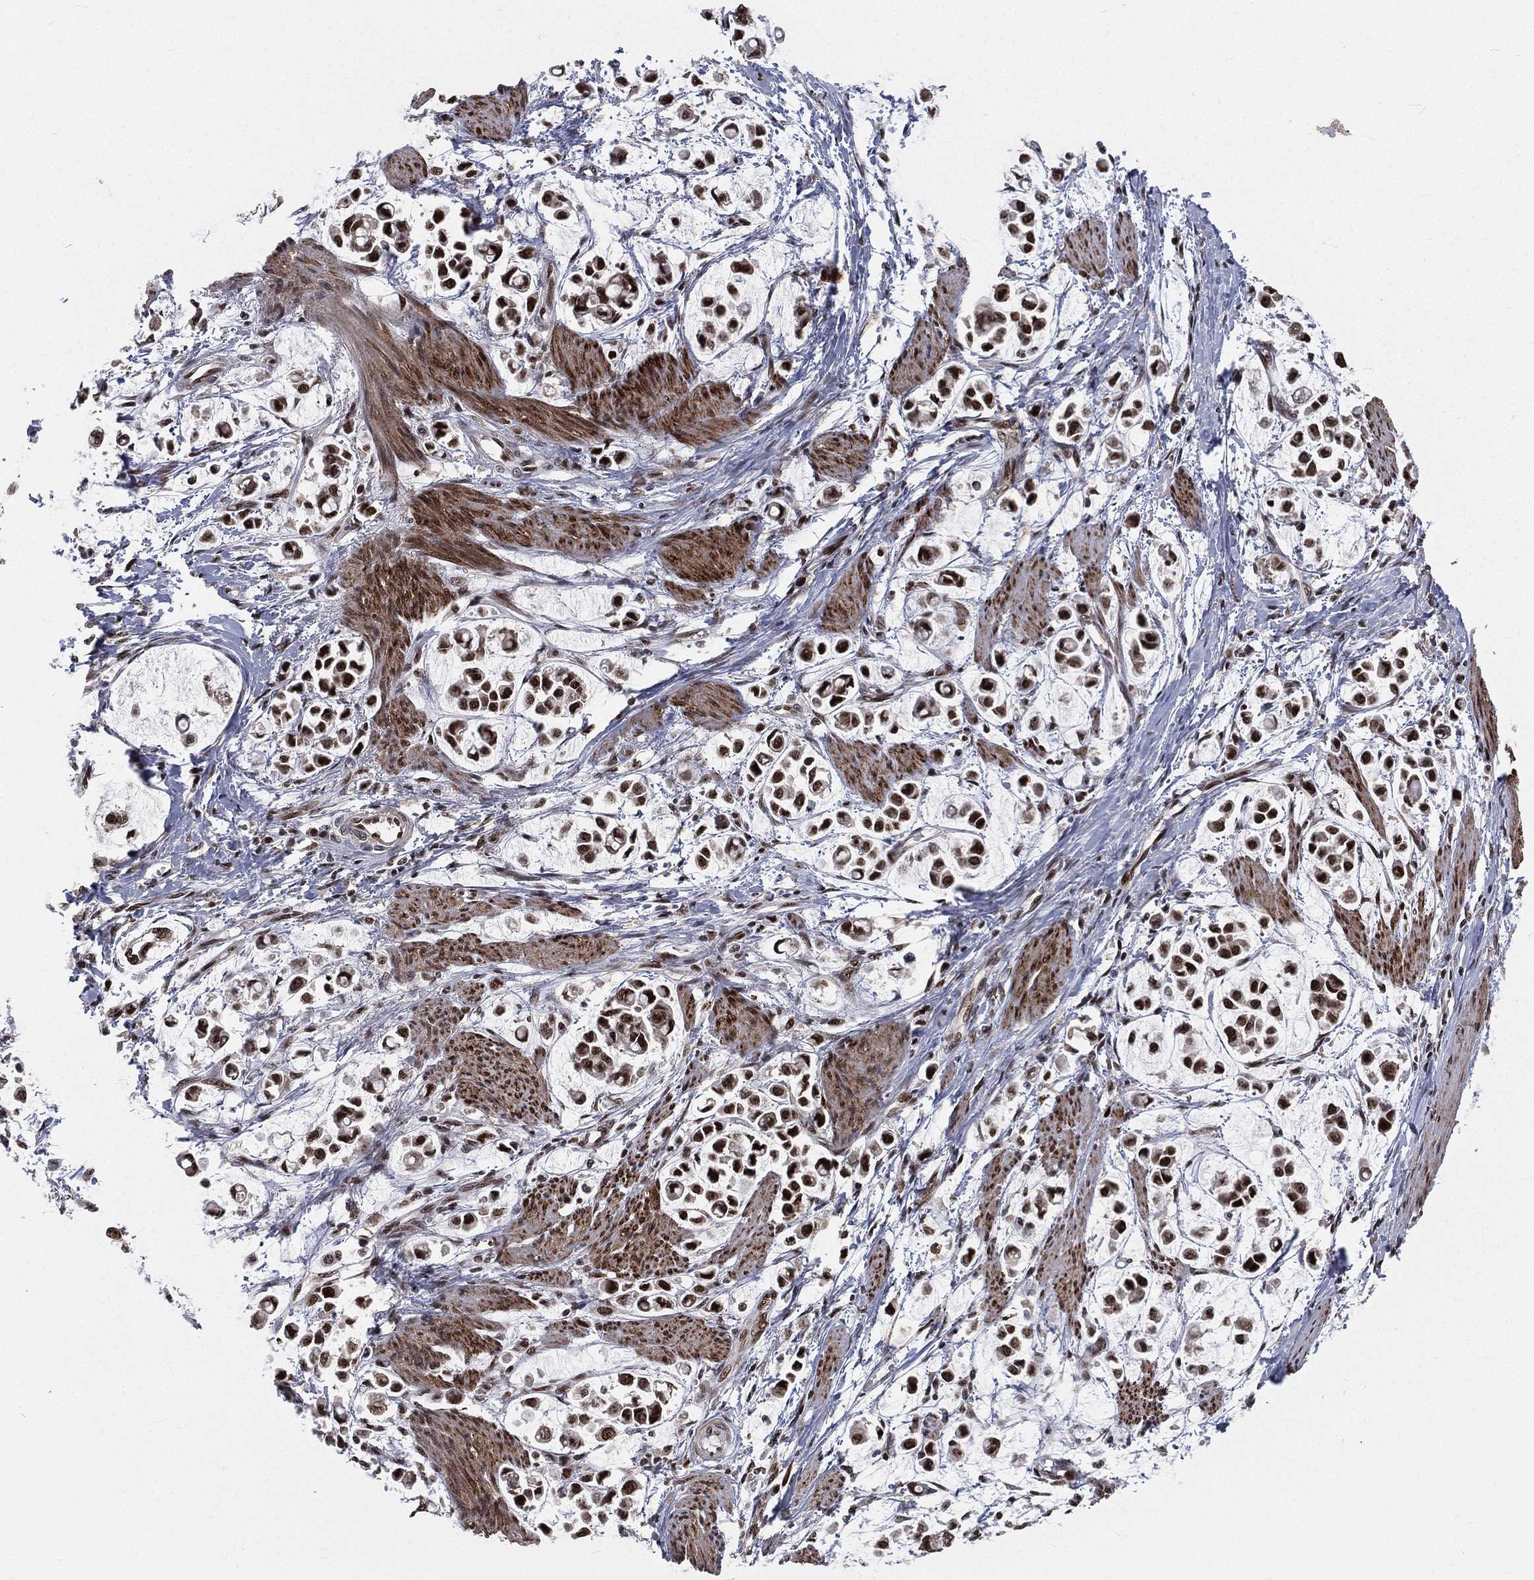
{"staining": {"intensity": "strong", "quantity": ">75%", "location": "nuclear"}, "tissue": "stomach cancer", "cell_type": "Tumor cells", "image_type": "cancer", "snomed": [{"axis": "morphology", "description": "Adenocarcinoma, NOS"}, {"axis": "topography", "description": "Stomach"}], "caption": "This histopathology image reveals stomach adenocarcinoma stained with immunohistochemistry to label a protein in brown. The nuclear of tumor cells show strong positivity for the protein. Nuclei are counter-stained blue.", "gene": "POLB", "patient": {"sex": "male", "age": 82}}